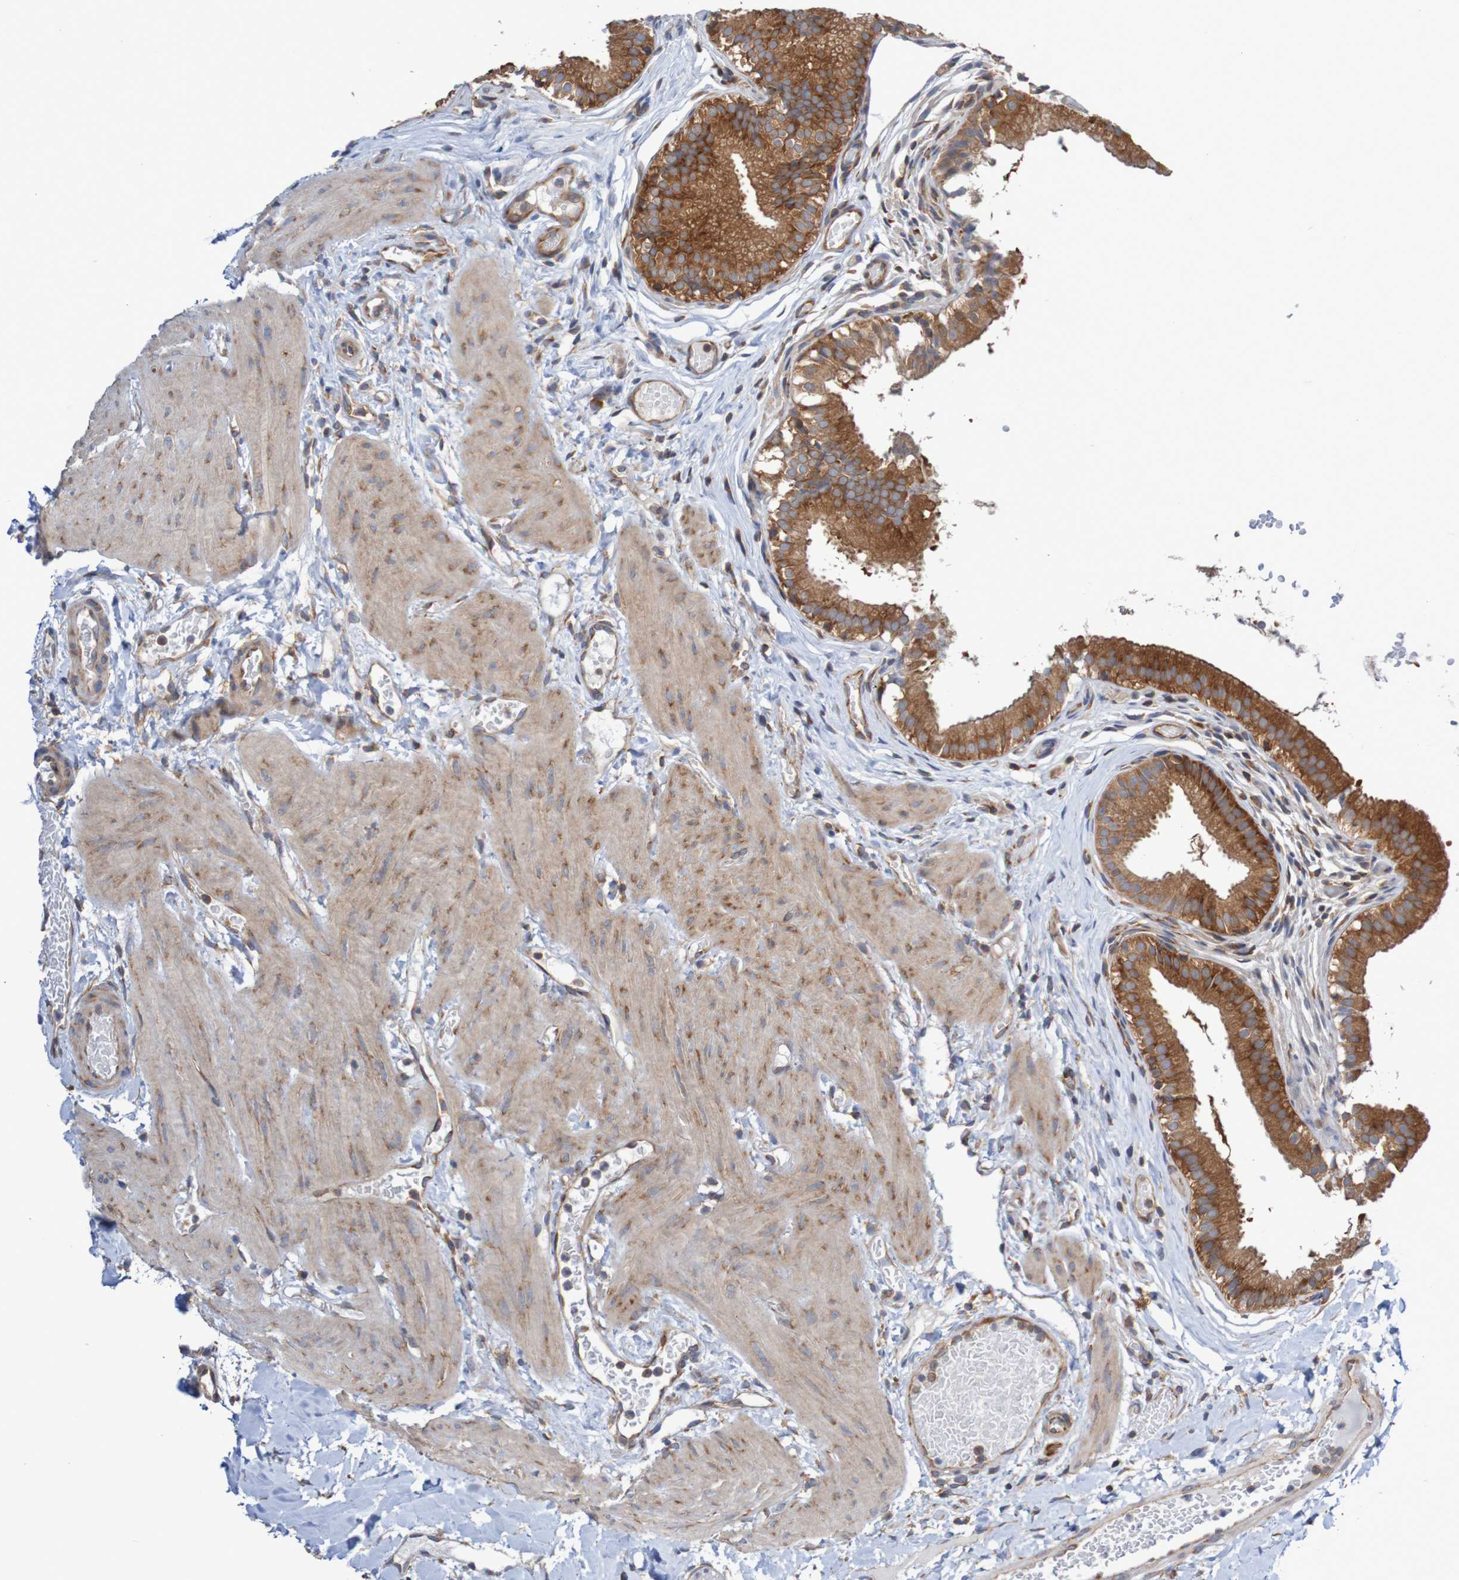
{"staining": {"intensity": "strong", "quantity": ">75%", "location": "cytoplasmic/membranous"}, "tissue": "gallbladder", "cell_type": "Glandular cells", "image_type": "normal", "snomed": [{"axis": "morphology", "description": "Normal tissue, NOS"}, {"axis": "topography", "description": "Gallbladder"}], "caption": "Protein expression by IHC shows strong cytoplasmic/membranous expression in approximately >75% of glandular cells in unremarkable gallbladder.", "gene": "LRRC47", "patient": {"sex": "female", "age": 26}}